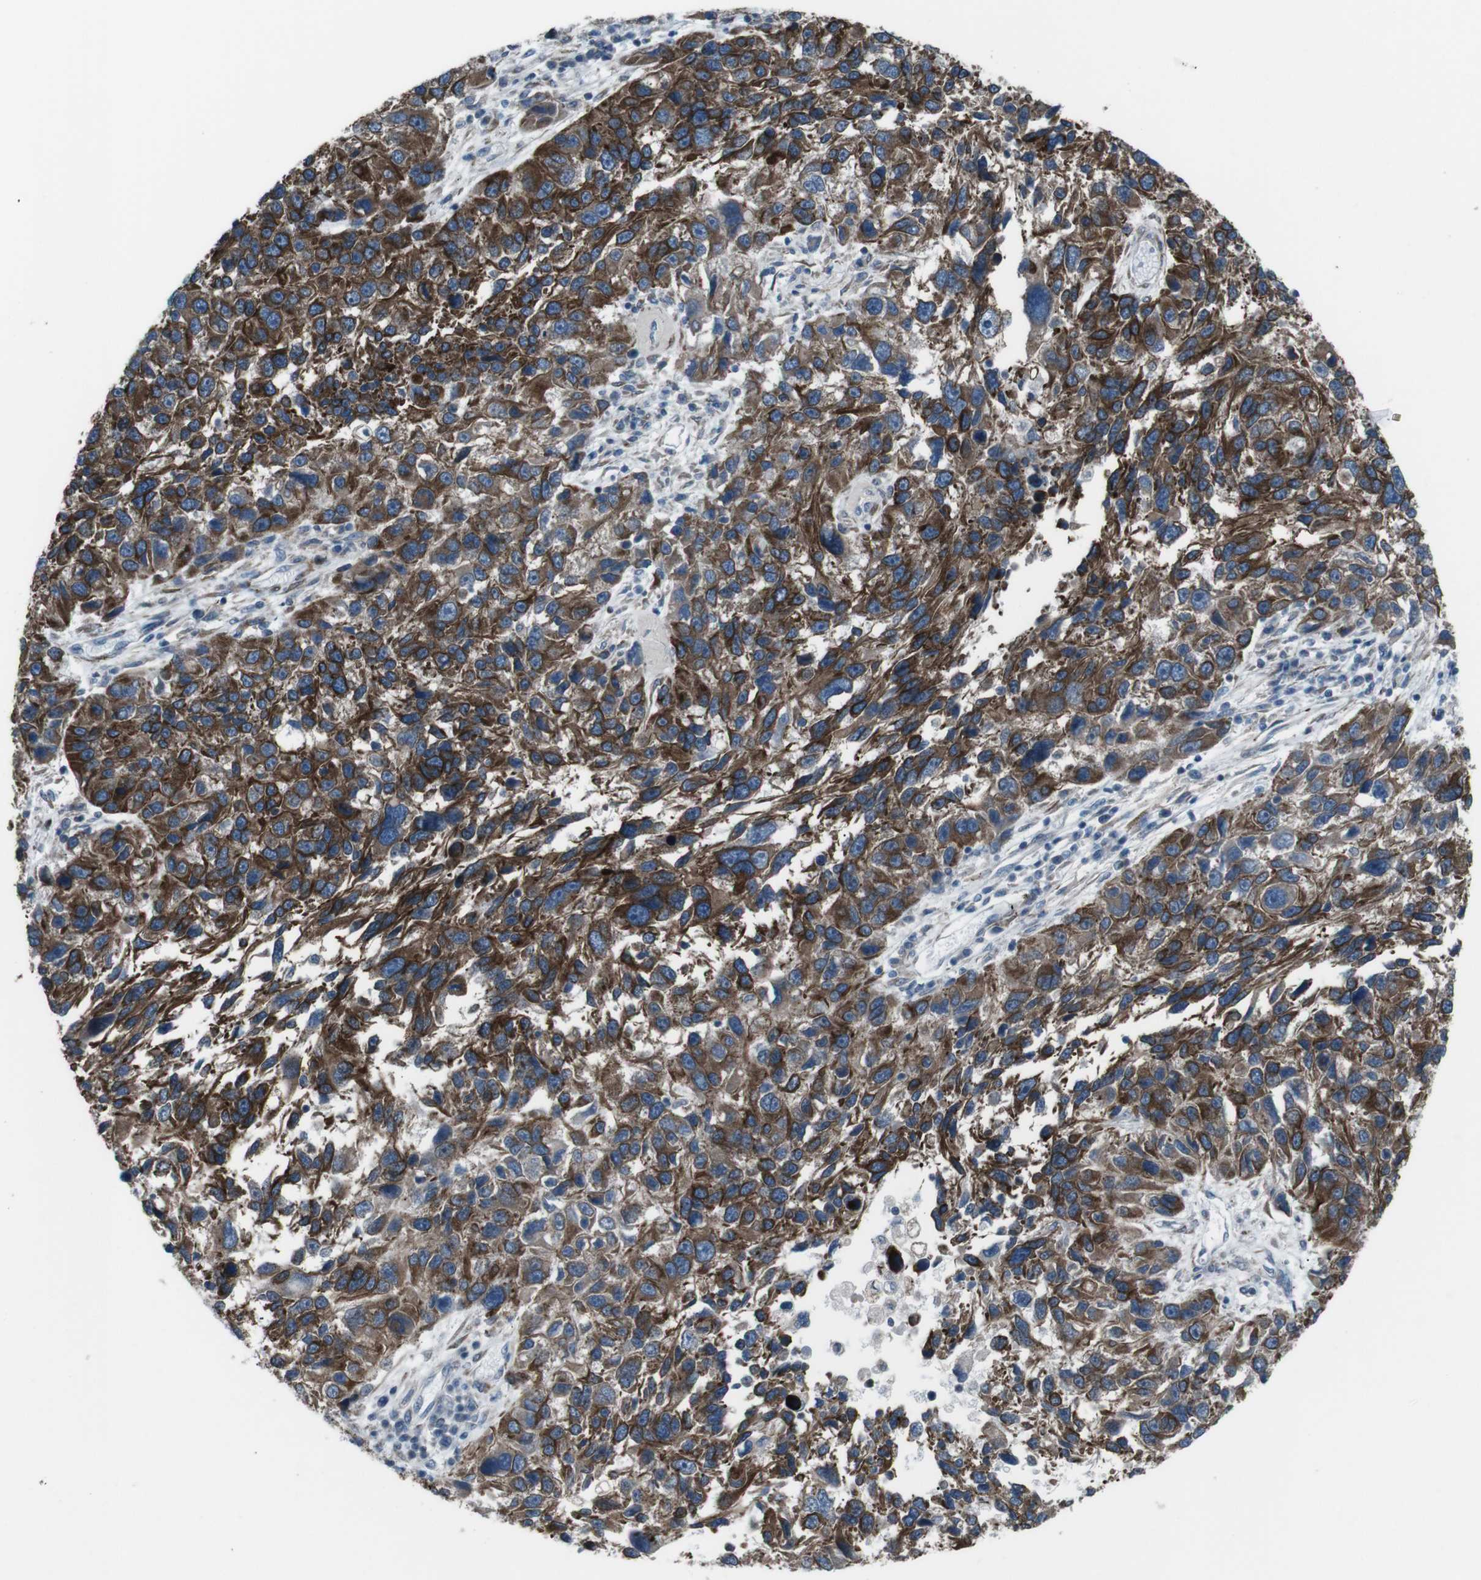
{"staining": {"intensity": "strong", "quantity": ">75%", "location": "cytoplasmic/membranous"}, "tissue": "melanoma", "cell_type": "Tumor cells", "image_type": "cancer", "snomed": [{"axis": "morphology", "description": "Malignant melanoma, NOS"}, {"axis": "topography", "description": "Skin"}], "caption": "Protein expression analysis of human malignant melanoma reveals strong cytoplasmic/membranous positivity in approximately >75% of tumor cells.", "gene": "LNPK", "patient": {"sex": "male", "age": 53}}